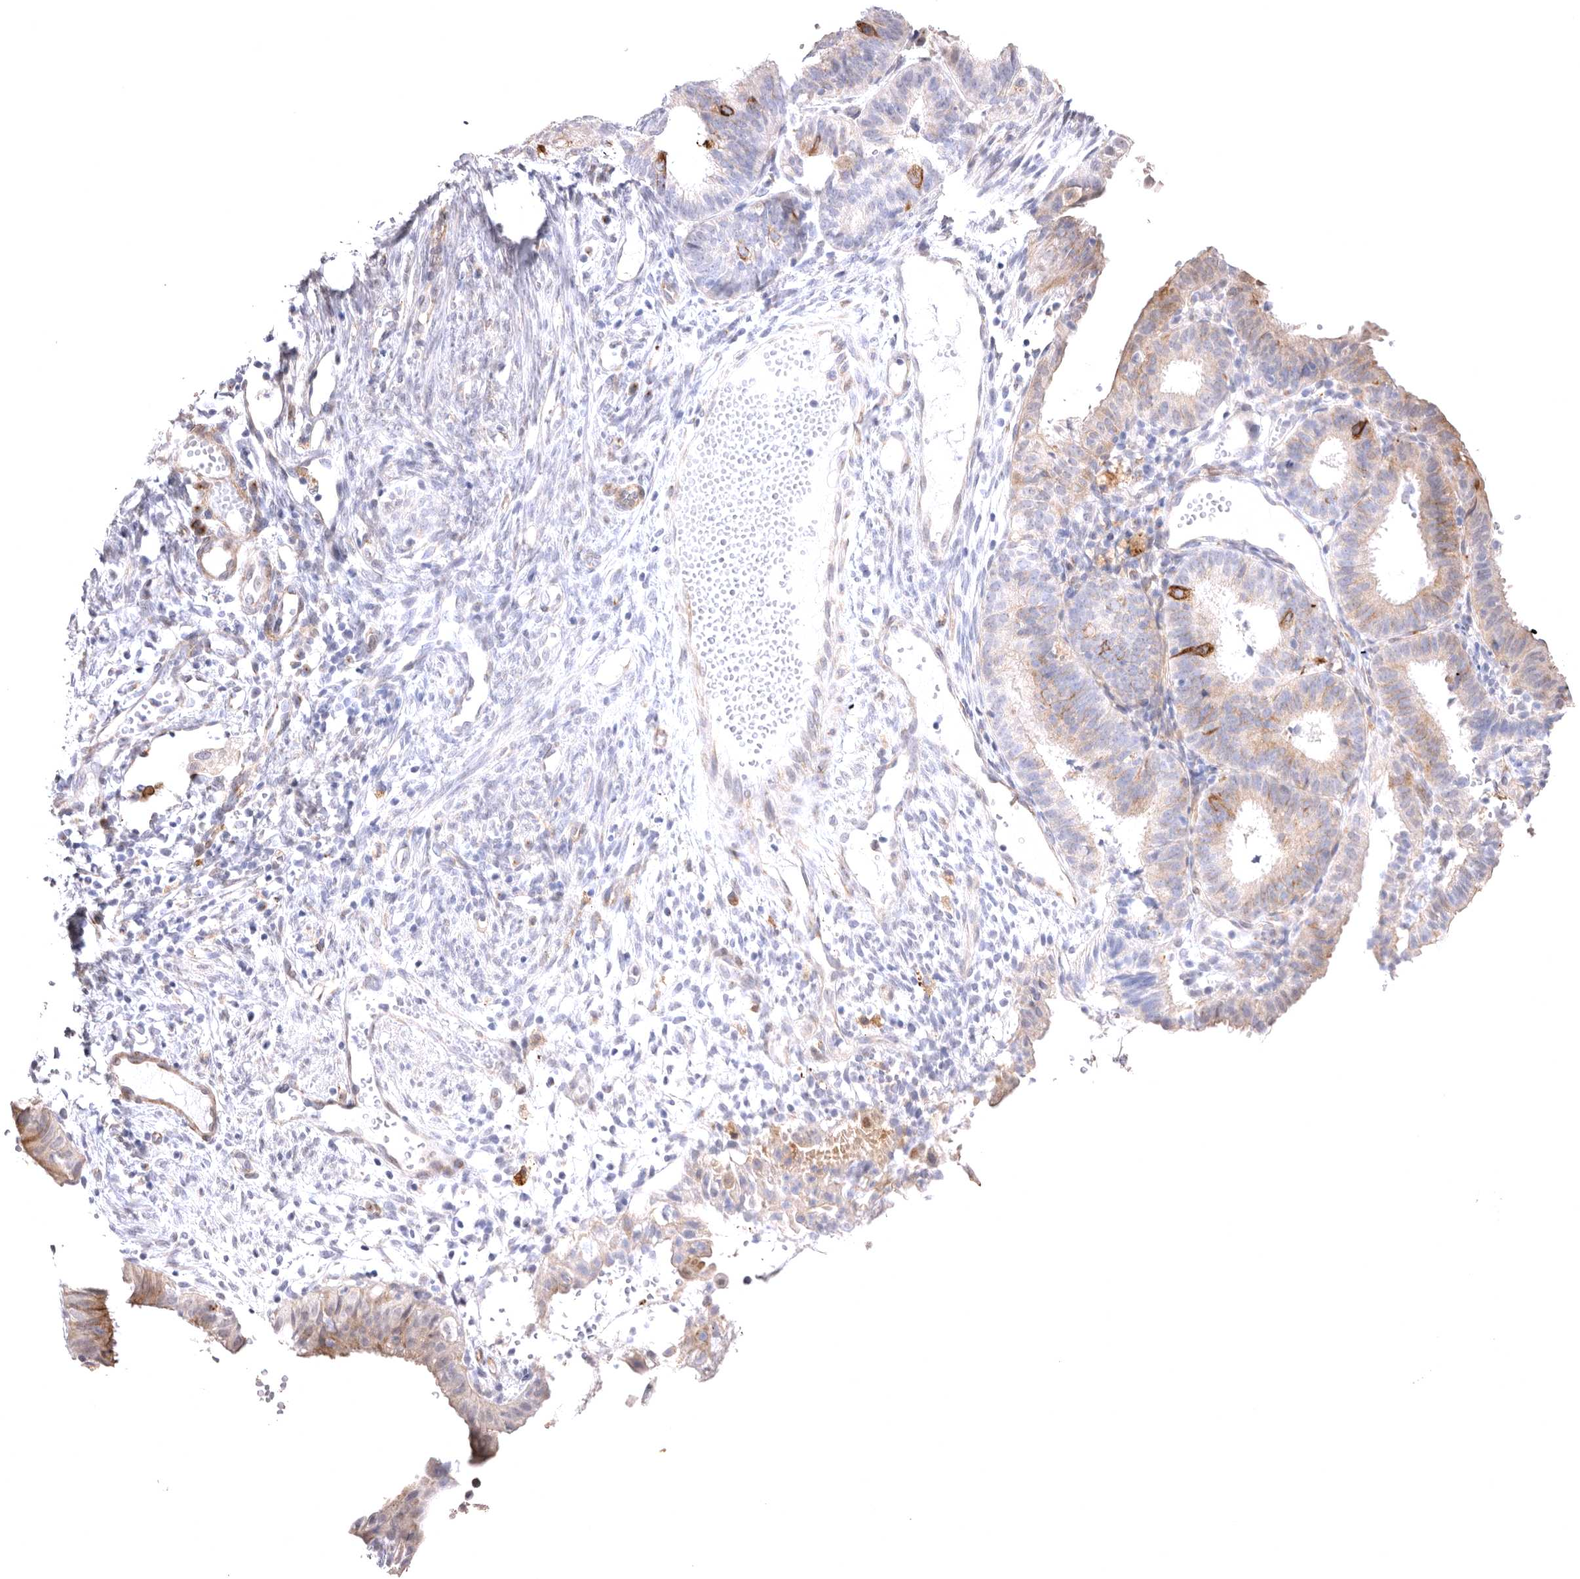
{"staining": {"intensity": "moderate", "quantity": "25%-75%", "location": "cytoplasmic/membranous"}, "tissue": "endometrial cancer", "cell_type": "Tumor cells", "image_type": "cancer", "snomed": [{"axis": "morphology", "description": "Adenocarcinoma, NOS"}, {"axis": "topography", "description": "Endometrium"}], "caption": "Endometrial adenocarcinoma stained for a protein demonstrates moderate cytoplasmic/membranous positivity in tumor cells.", "gene": "VPS45", "patient": {"sex": "female", "age": 51}}